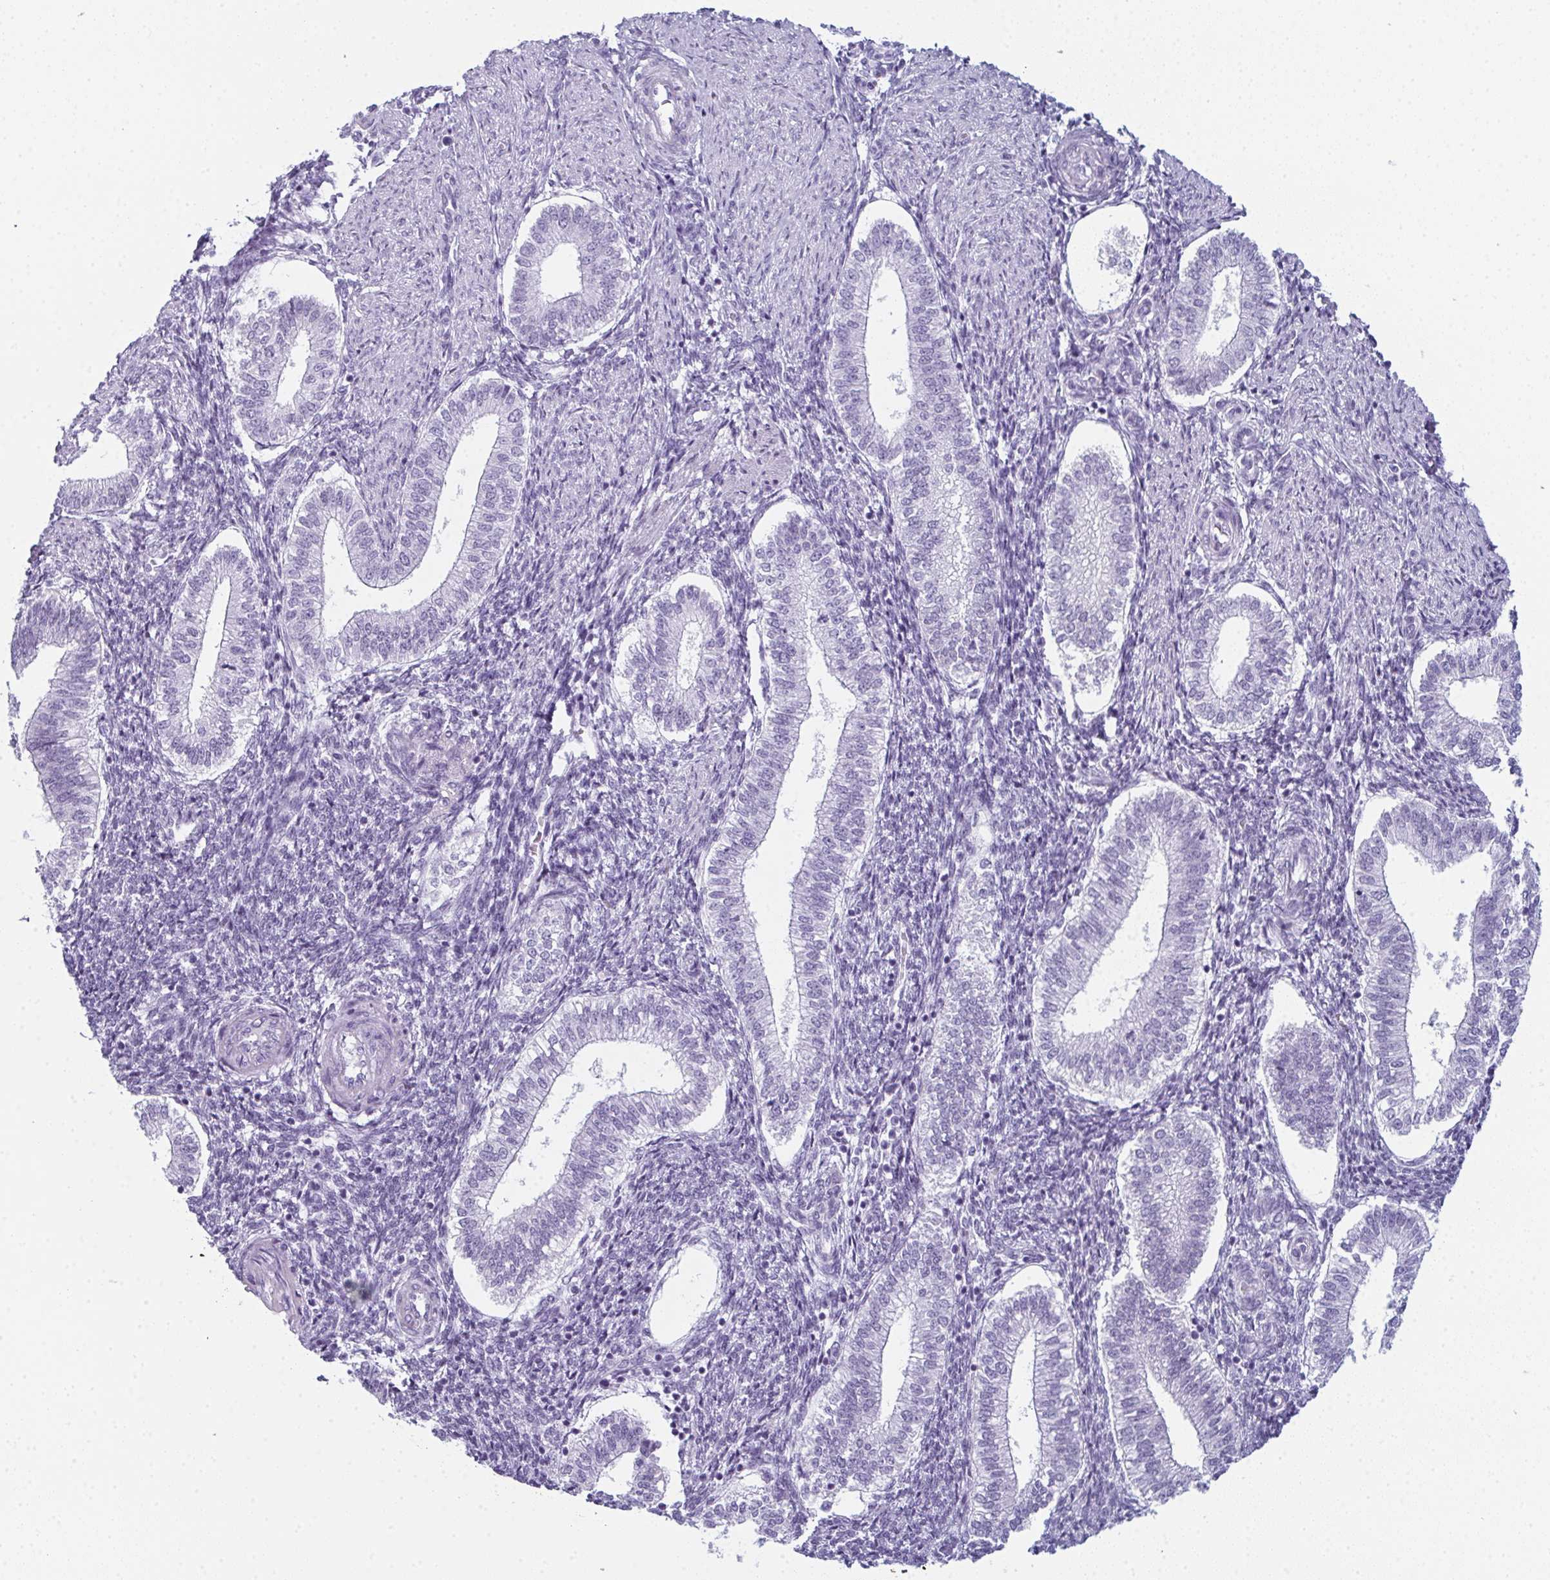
{"staining": {"intensity": "negative", "quantity": "none", "location": "none"}, "tissue": "endometrium", "cell_type": "Cells in endometrial stroma", "image_type": "normal", "snomed": [{"axis": "morphology", "description": "Normal tissue, NOS"}, {"axis": "topography", "description": "Endometrium"}], "caption": "Immunohistochemical staining of normal human endometrium demonstrates no significant positivity in cells in endometrial stroma.", "gene": "ENKUR", "patient": {"sex": "female", "age": 25}}